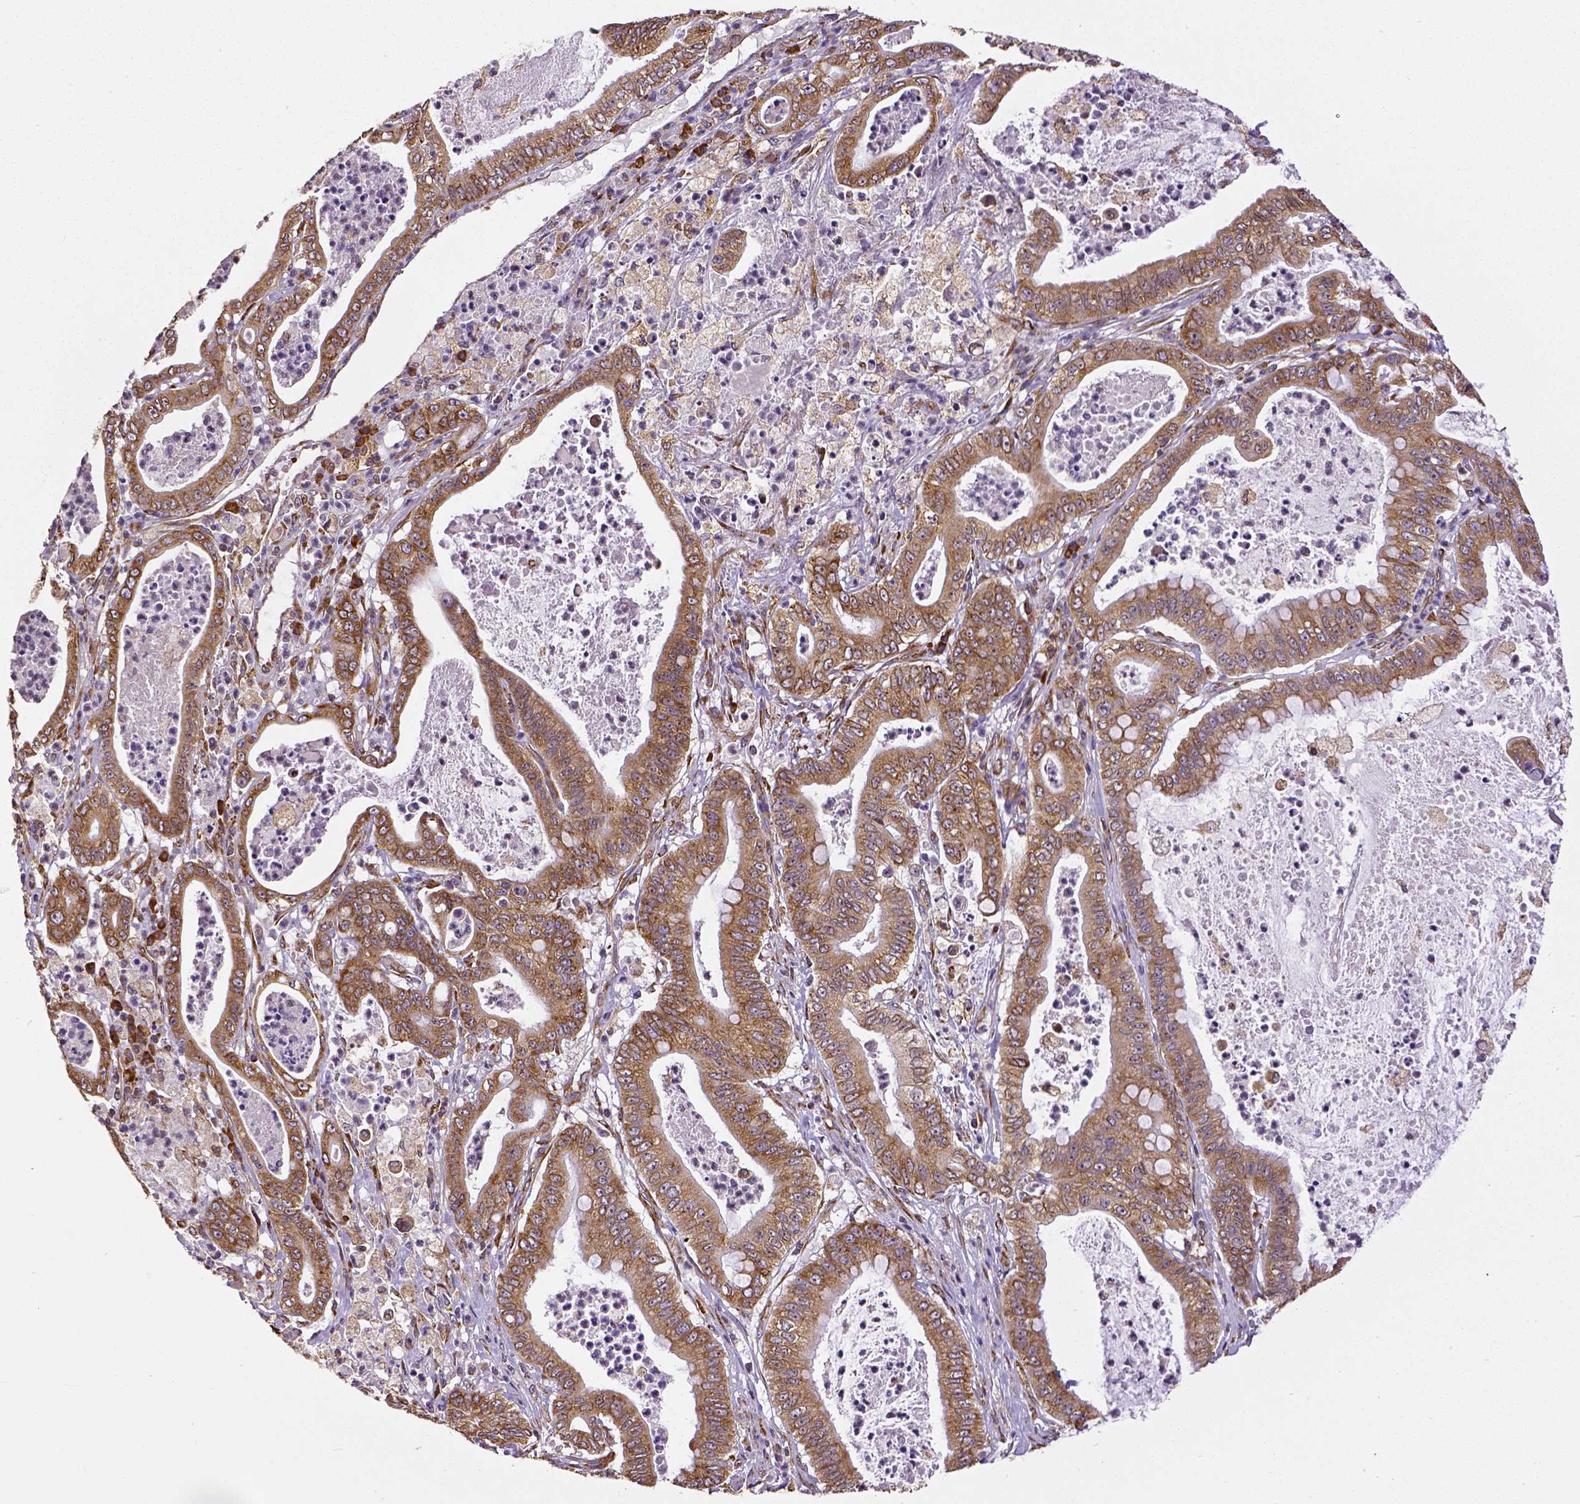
{"staining": {"intensity": "moderate", "quantity": ">75%", "location": "cytoplasmic/membranous"}, "tissue": "pancreatic cancer", "cell_type": "Tumor cells", "image_type": "cancer", "snomed": [{"axis": "morphology", "description": "Adenocarcinoma, NOS"}, {"axis": "topography", "description": "Pancreas"}], "caption": "DAB immunohistochemical staining of pancreatic adenocarcinoma shows moderate cytoplasmic/membranous protein staining in approximately >75% of tumor cells.", "gene": "MTDH", "patient": {"sex": "male", "age": 71}}